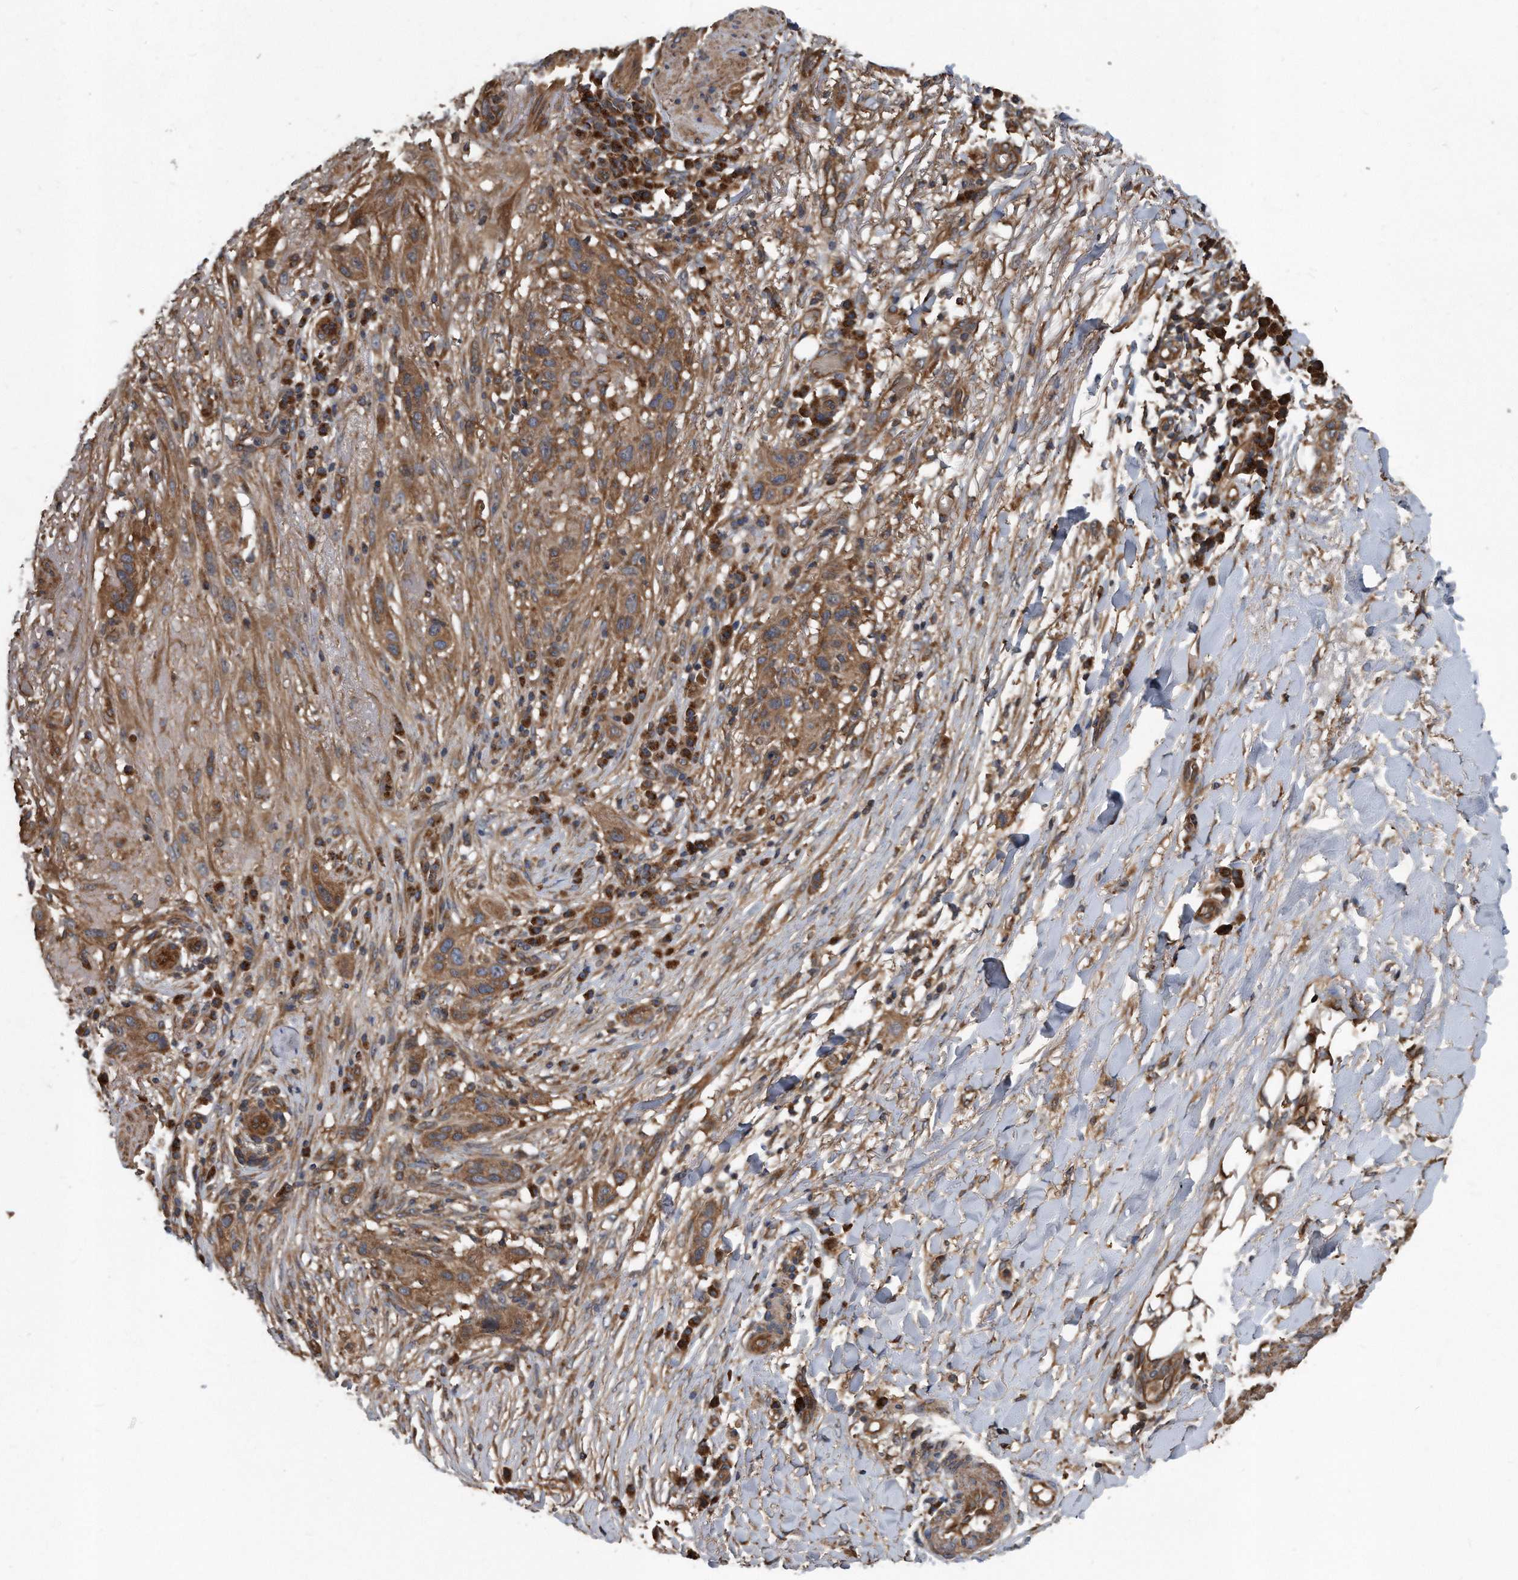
{"staining": {"intensity": "moderate", "quantity": ">75%", "location": "cytoplasmic/membranous"}, "tissue": "skin cancer", "cell_type": "Tumor cells", "image_type": "cancer", "snomed": [{"axis": "morphology", "description": "Normal tissue, NOS"}, {"axis": "morphology", "description": "Squamous cell carcinoma, NOS"}, {"axis": "topography", "description": "Skin"}], "caption": "IHC staining of squamous cell carcinoma (skin), which exhibits medium levels of moderate cytoplasmic/membranous expression in approximately >75% of tumor cells indicating moderate cytoplasmic/membranous protein positivity. The staining was performed using DAB (brown) for protein detection and nuclei were counterstained in hematoxylin (blue).", "gene": "FAM136A", "patient": {"sex": "female", "age": 96}}